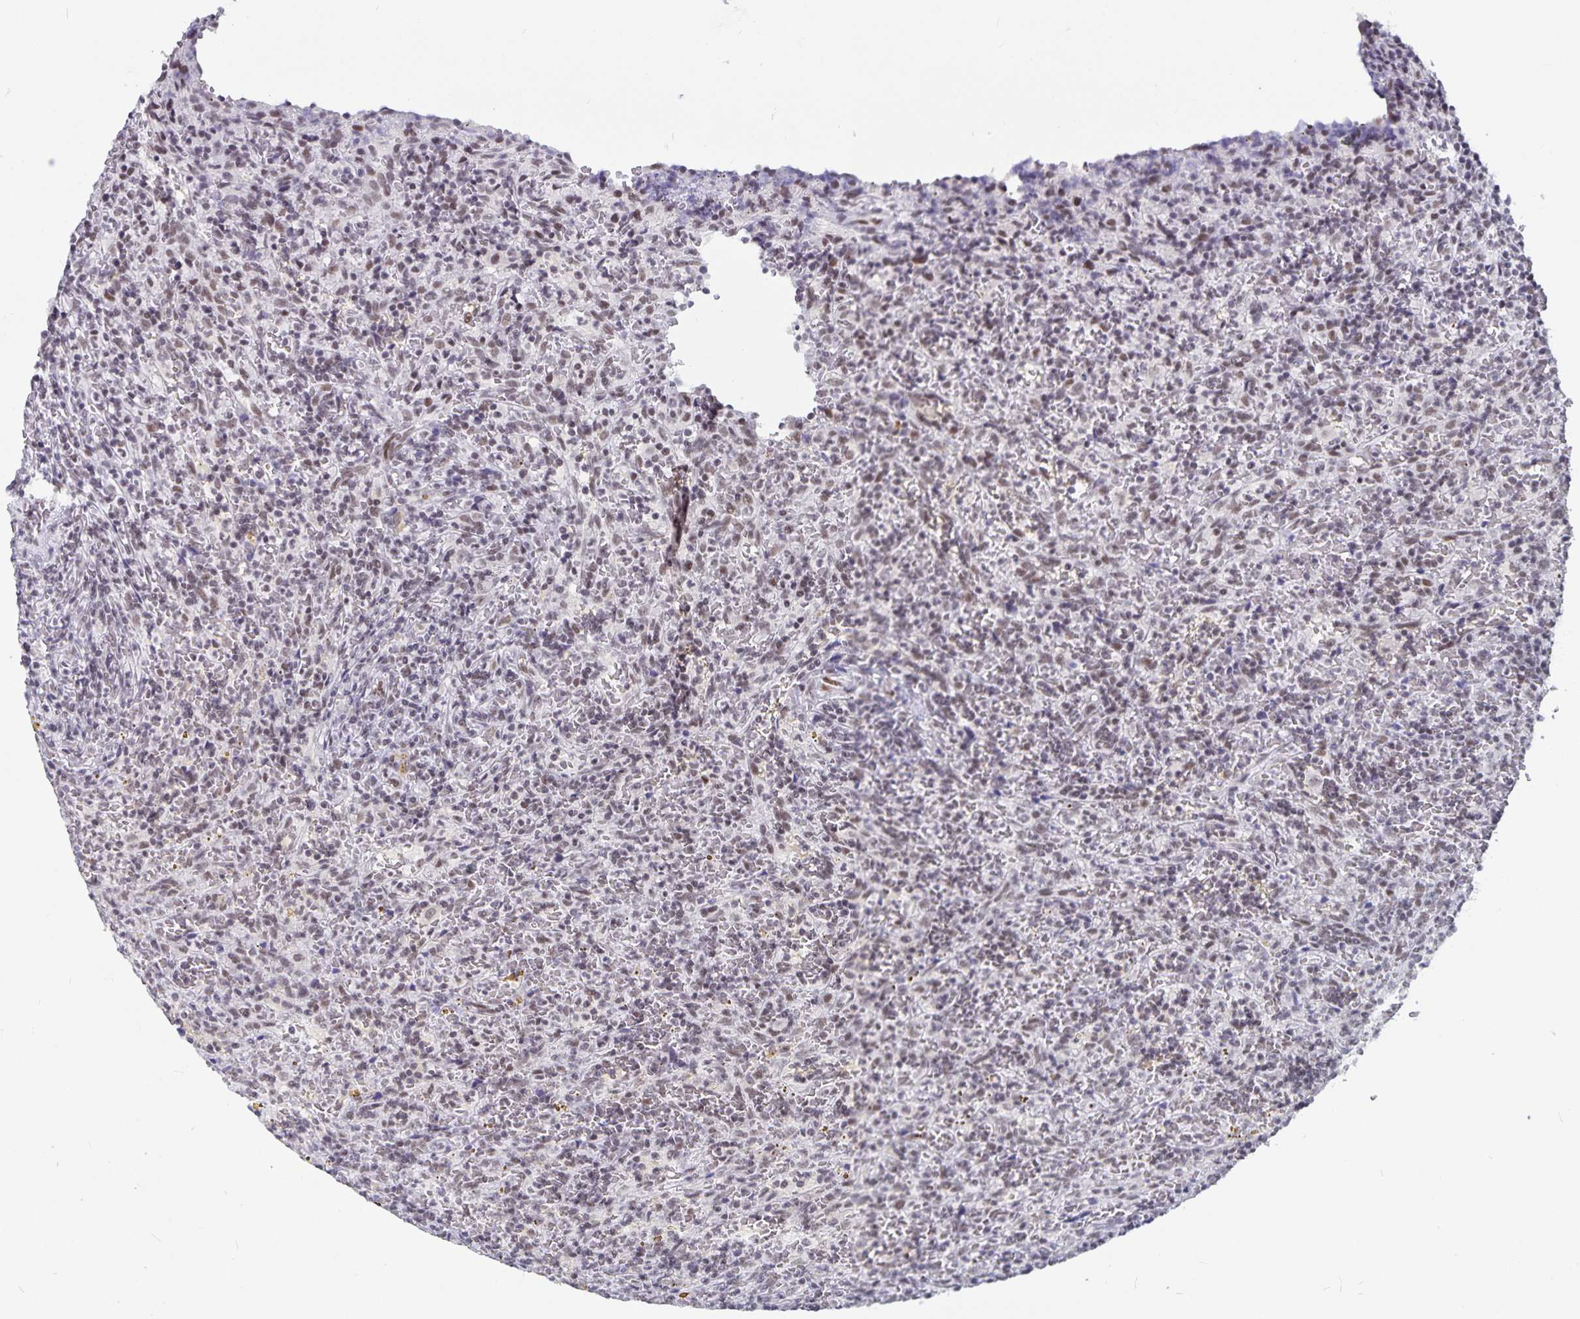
{"staining": {"intensity": "weak", "quantity": ">75%", "location": "nuclear"}, "tissue": "lymphoma", "cell_type": "Tumor cells", "image_type": "cancer", "snomed": [{"axis": "morphology", "description": "Malignant lymphoma, non-Hodgkin's type, Low grade"}, {"axis": "topography", "description": "Spleen"}], "caption": "This histopathology image displays immunohistochemistry staining of human low-grade malignant lymphoma, non-Hodgkin's type, with low weak nuclear expression in about >75% of tumor cells.", "gene": "PBX2", "patient": {"sex": "female", "age": 70}}